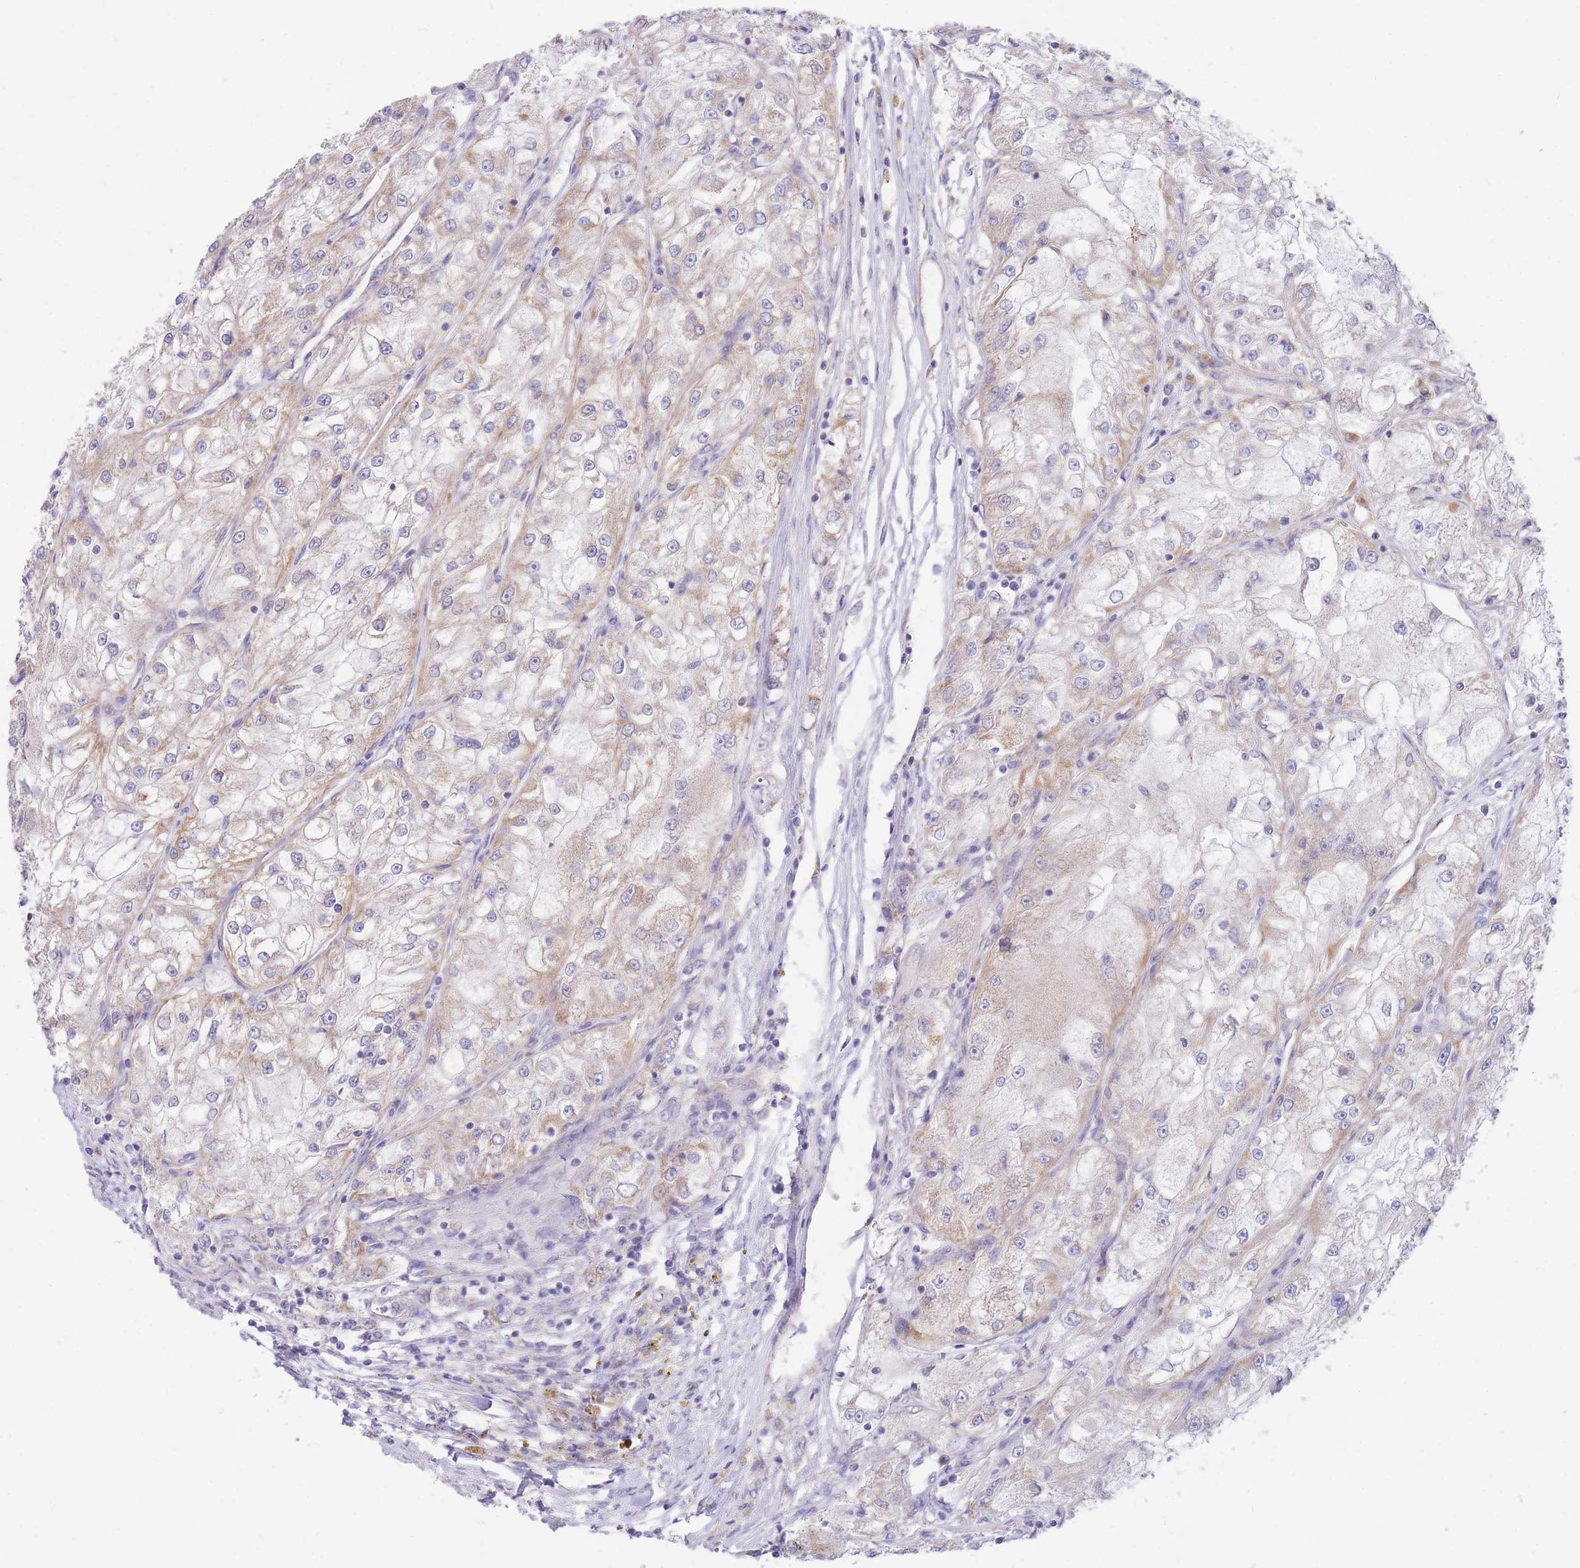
{"staining": {"intensity": "negative", "quantity": "none", "location": "none"}, "tissue": "renal cancer", "cell_type": "Tumor cells", "image_type": "cancer", "snomed": [{"axis": "morphology", "description": "Adenocarcinoma, NOS"}, {"axis": "topography", "description": "Kidney"}], "caption": "This is a image of immunohistochemistry (IHC) staining of renal adenocarcinoma, which shows no staining in tumor cells.", "gene": "MRPS9", "patient": {"sex": "female", "age": 72}}